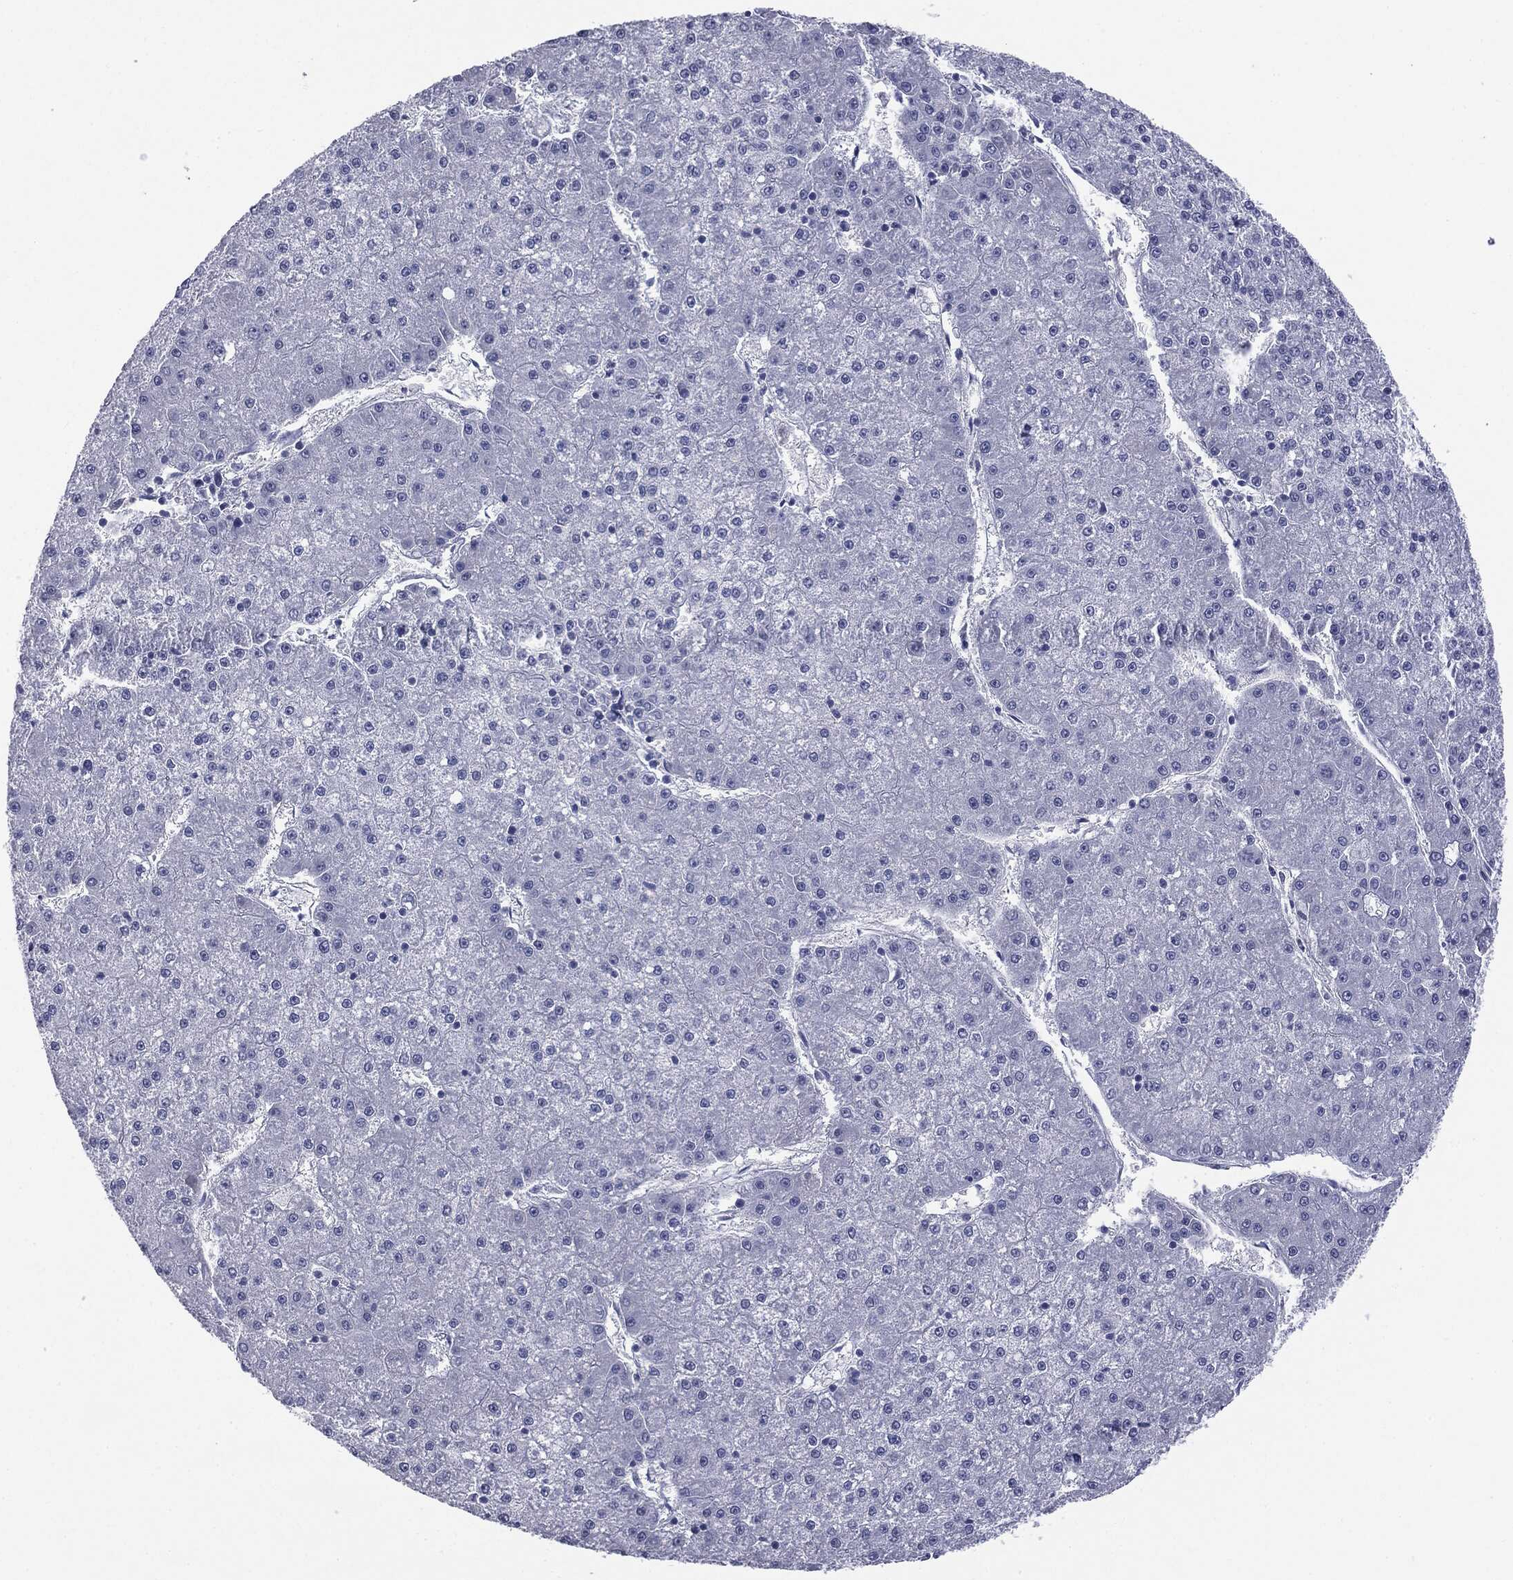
{"staining": {"intensity": "negative", "quantity": "none", "location": "none"}, "tissue": "liver cancer", "cell_type": "Tumor cells", "image_type": "cancer", "snomed": [{"axis": "morphology", "description": "Carcinoma, Hepatocellular, NOS"}, {"axis": "topography", "description": "Liver"}], "caption": "Tumor cells are negative for protein expression in human liver hepatocellular carcinoma. (Brightfield microscopy of DAB IHC at high magnification).", "gene": "TSHB", "patient": {"sex": "male", "age": 73}}